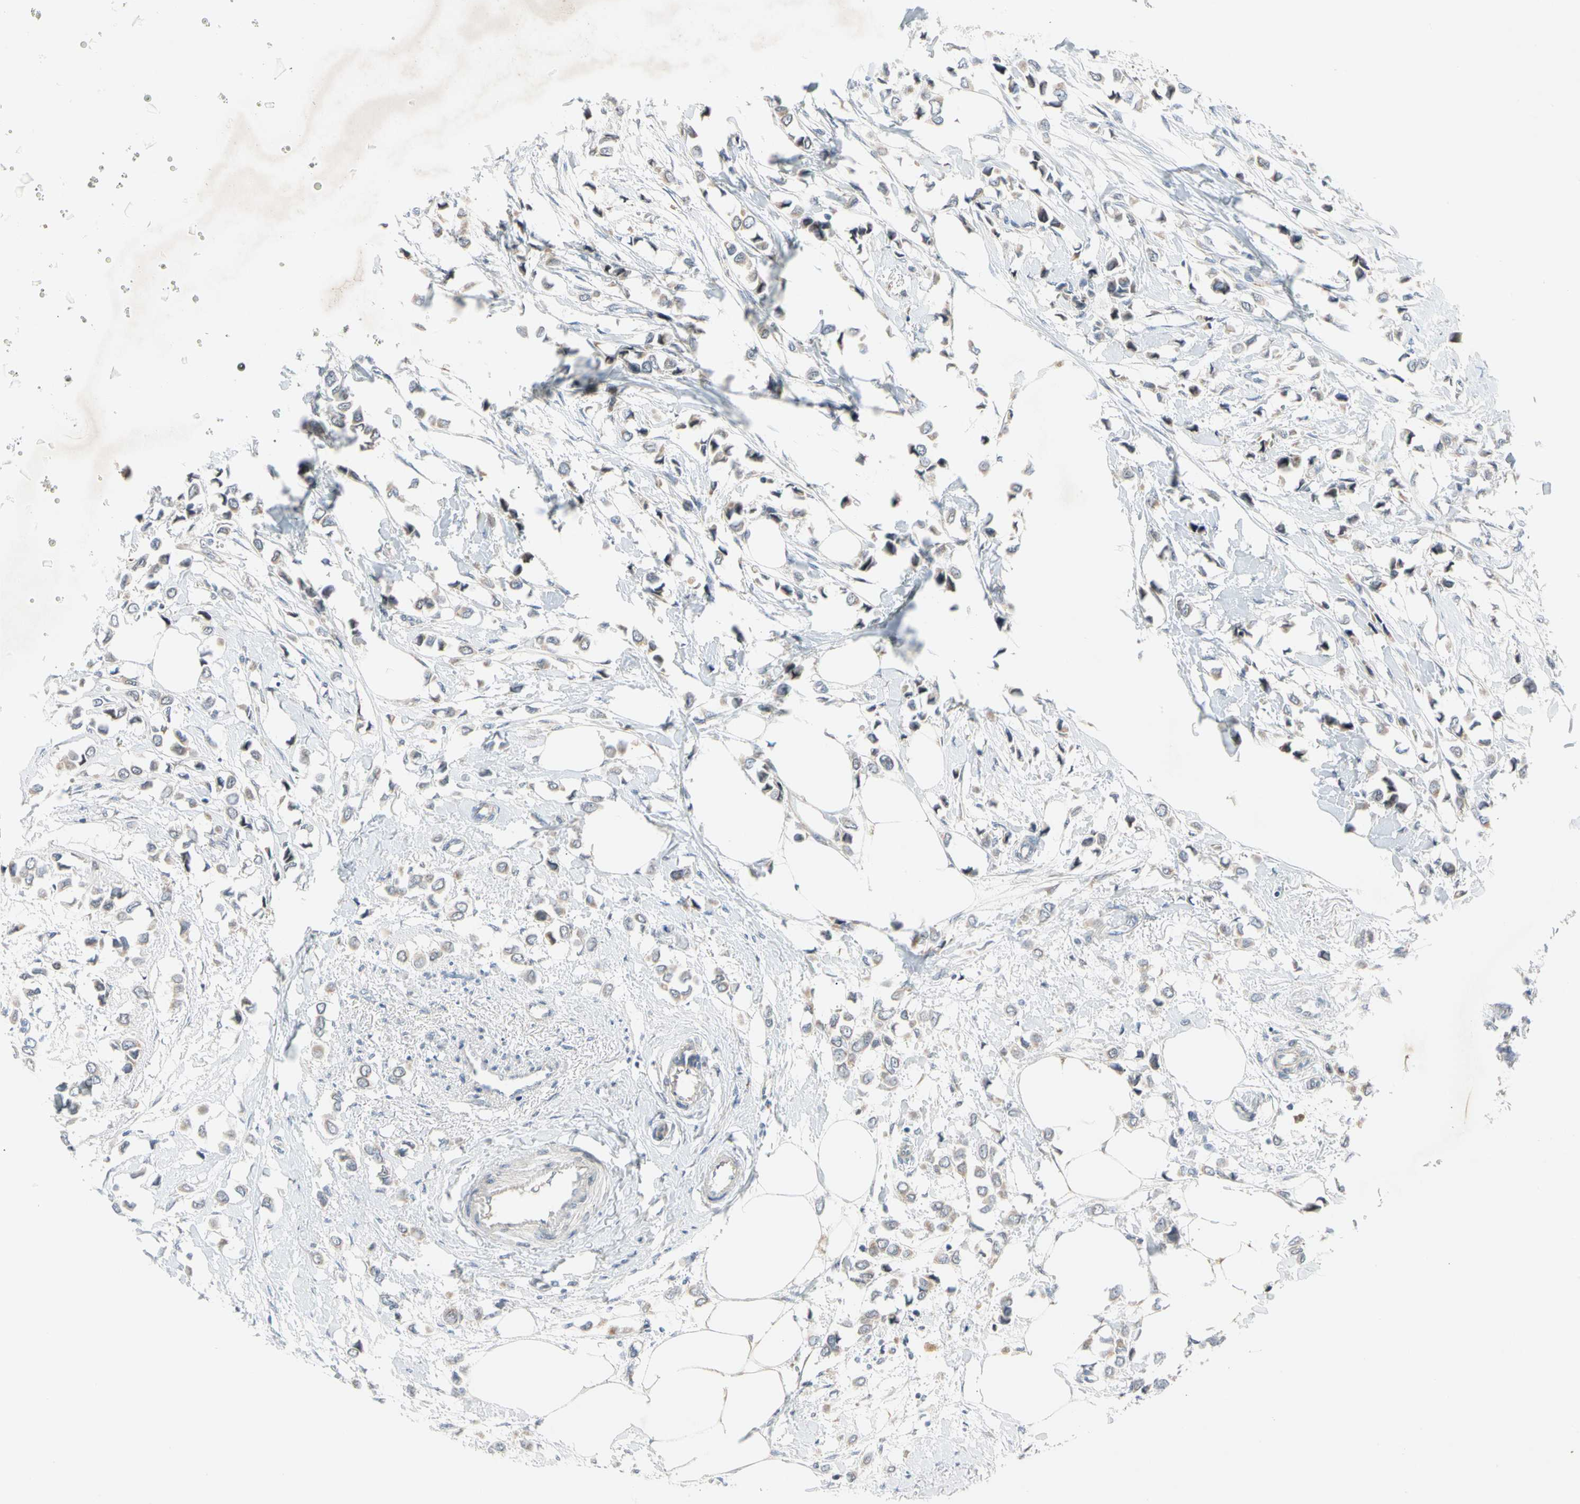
{"staining": {"intensity": "weak", "quantity": ">75%", "location": "cytoplasmic/membranous"}, "tissue": "breast cancer", "cell_type": "Tumor cells", "image_type": "cancer", "snomed": [{"axis": "morphology", "description": "Lobular carcinoma"}, {"axis": "topography", "description": "Breast"}], "caption": "DAB immunohistochemical staining of human breast cancer demonstrates weak cytoplasmic/membranous protein positivity in about >75% of tumor cells.", "gene": "MARK1", "patient": {"sex": "female", "age": 51}}